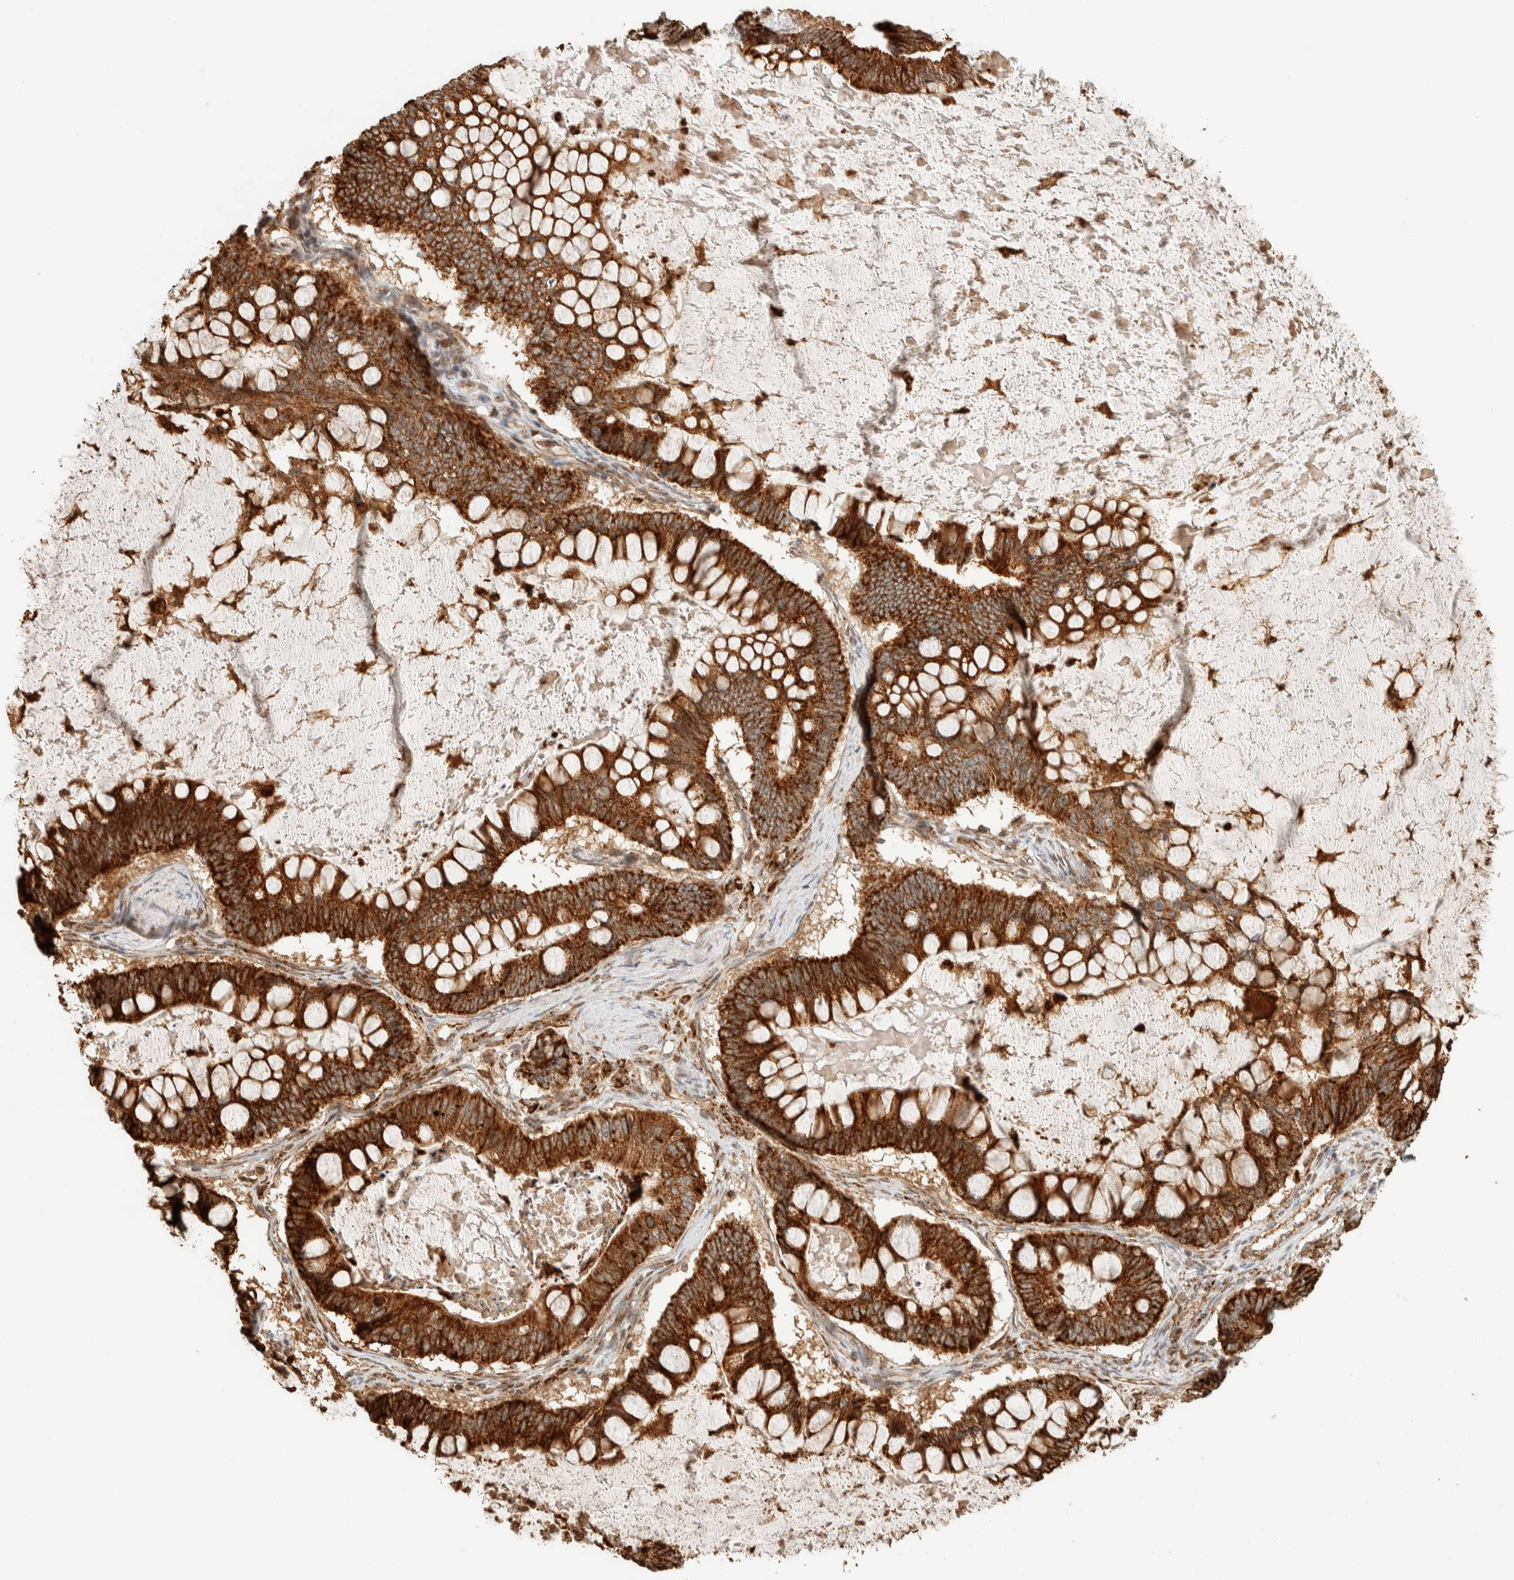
{"staining": {"intensity": "strong", "quantity": ">75%", "location": "cytoplasmic/membranous"}, "tissue": "ovarian cancer", "cell_type": "Tumor cells", "image_type": "cancer", "snomed": [{"axis": "morphology", "description": "Cystadenocarcinoma, mucinous, NOS"}, {"axis": "topography", "description": "Ovary"}], "caption": "DAB immunohistochemical staining of human ovarian mucinous cystadenocarcinoma shows strong cytoplasmic/membranous protein staining in approximately >75% of tumor cells.", "gene": "KIF9", "patient": {"sex": "female", "age": 61}}